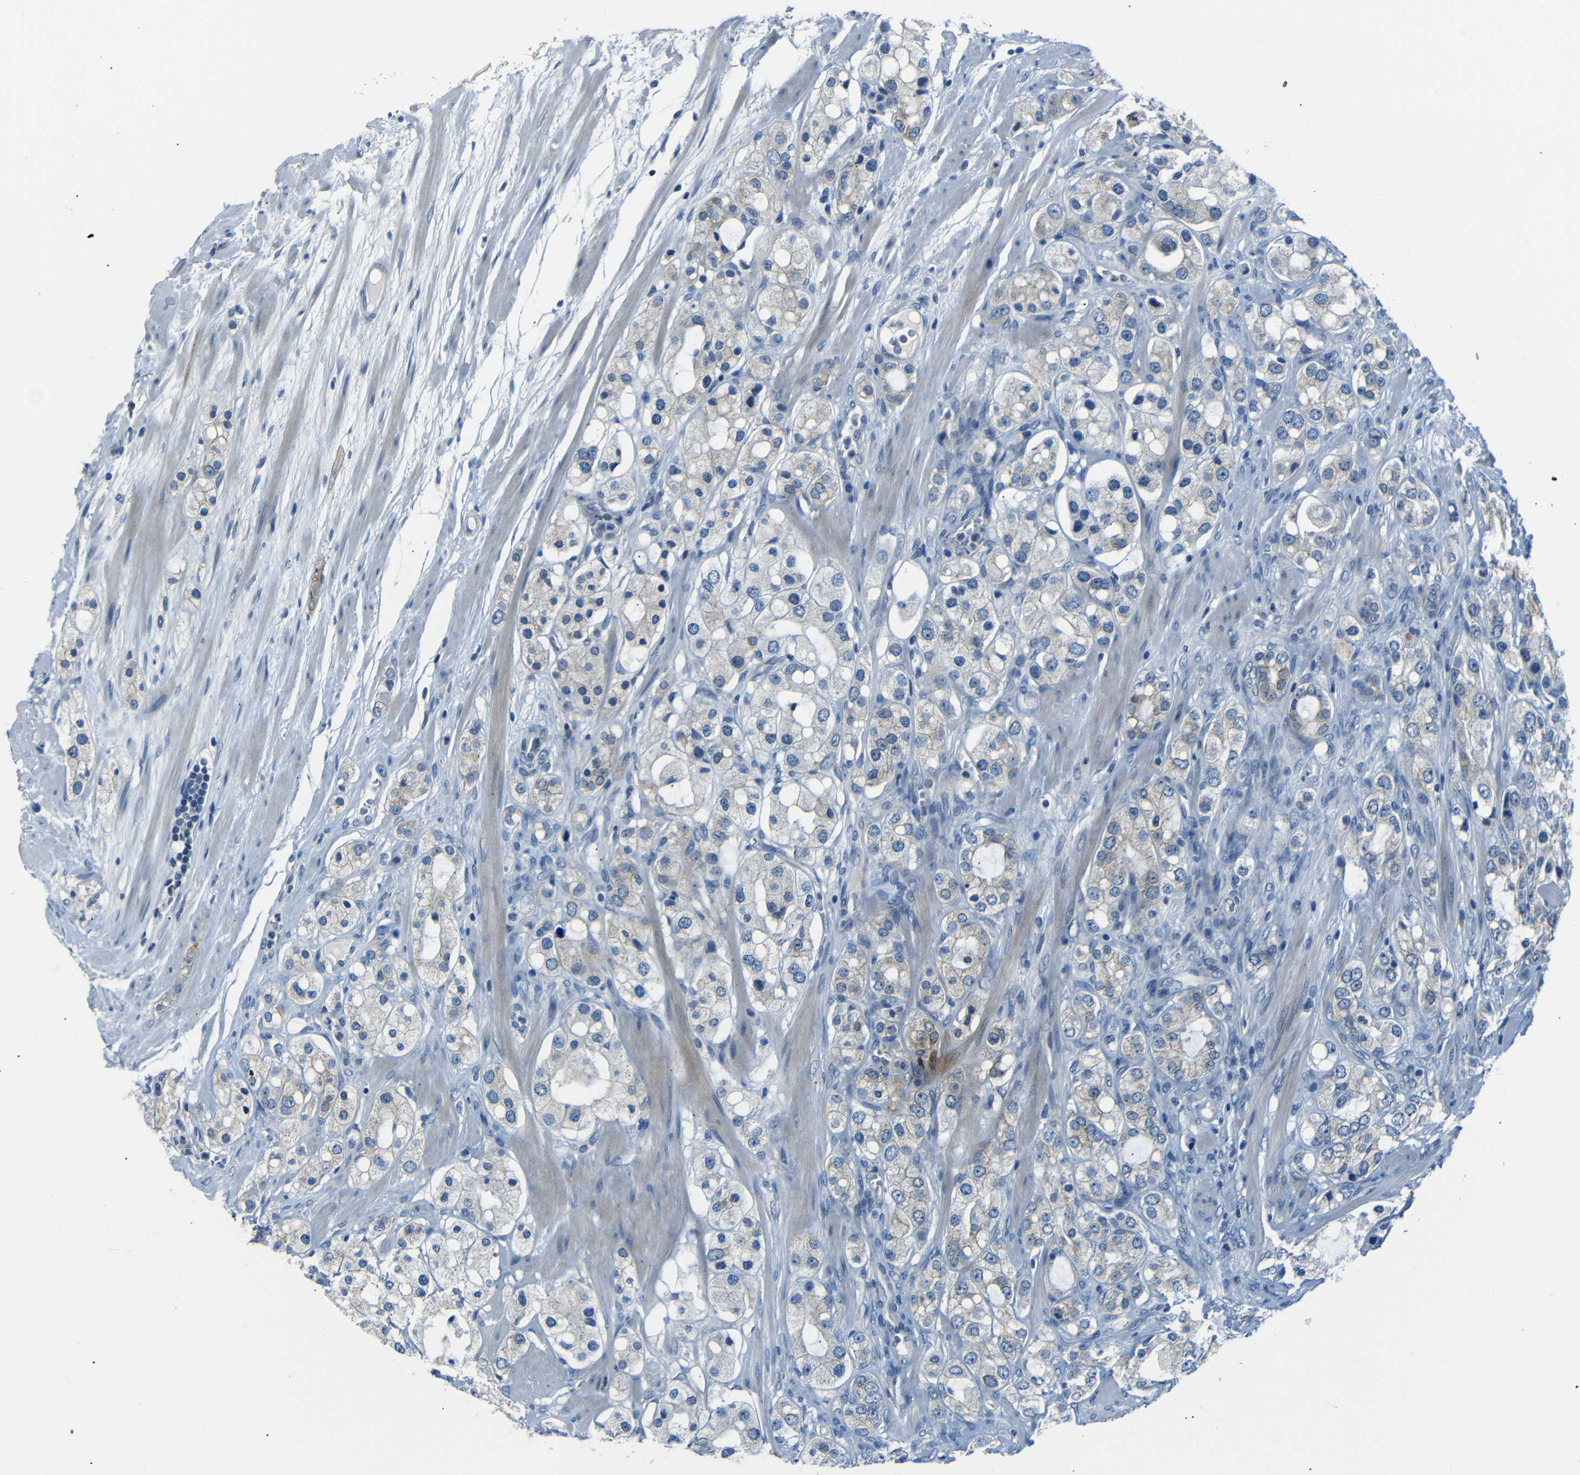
{"staining": {"intensity": "weak", "quantity": "<25%", "location": "cytoplasmic/membranous"}, "tissue": "prostate cancer", "cell_type": "Tumor cells", "image_type": "cancer", "snomed": [{"axis": "morphology", "description": "Adenocarcinoma, High grade"}, {"axis": "topography", "description": "Prostate"}], "caption": "Human prostate cancer (adenocarcinoma (high-grade)) stained for a protein using immunohistochemistry shows no positivity in tumor cells.", "gene": "ANK3", "patient": {"sex": "male", "age": 65}}